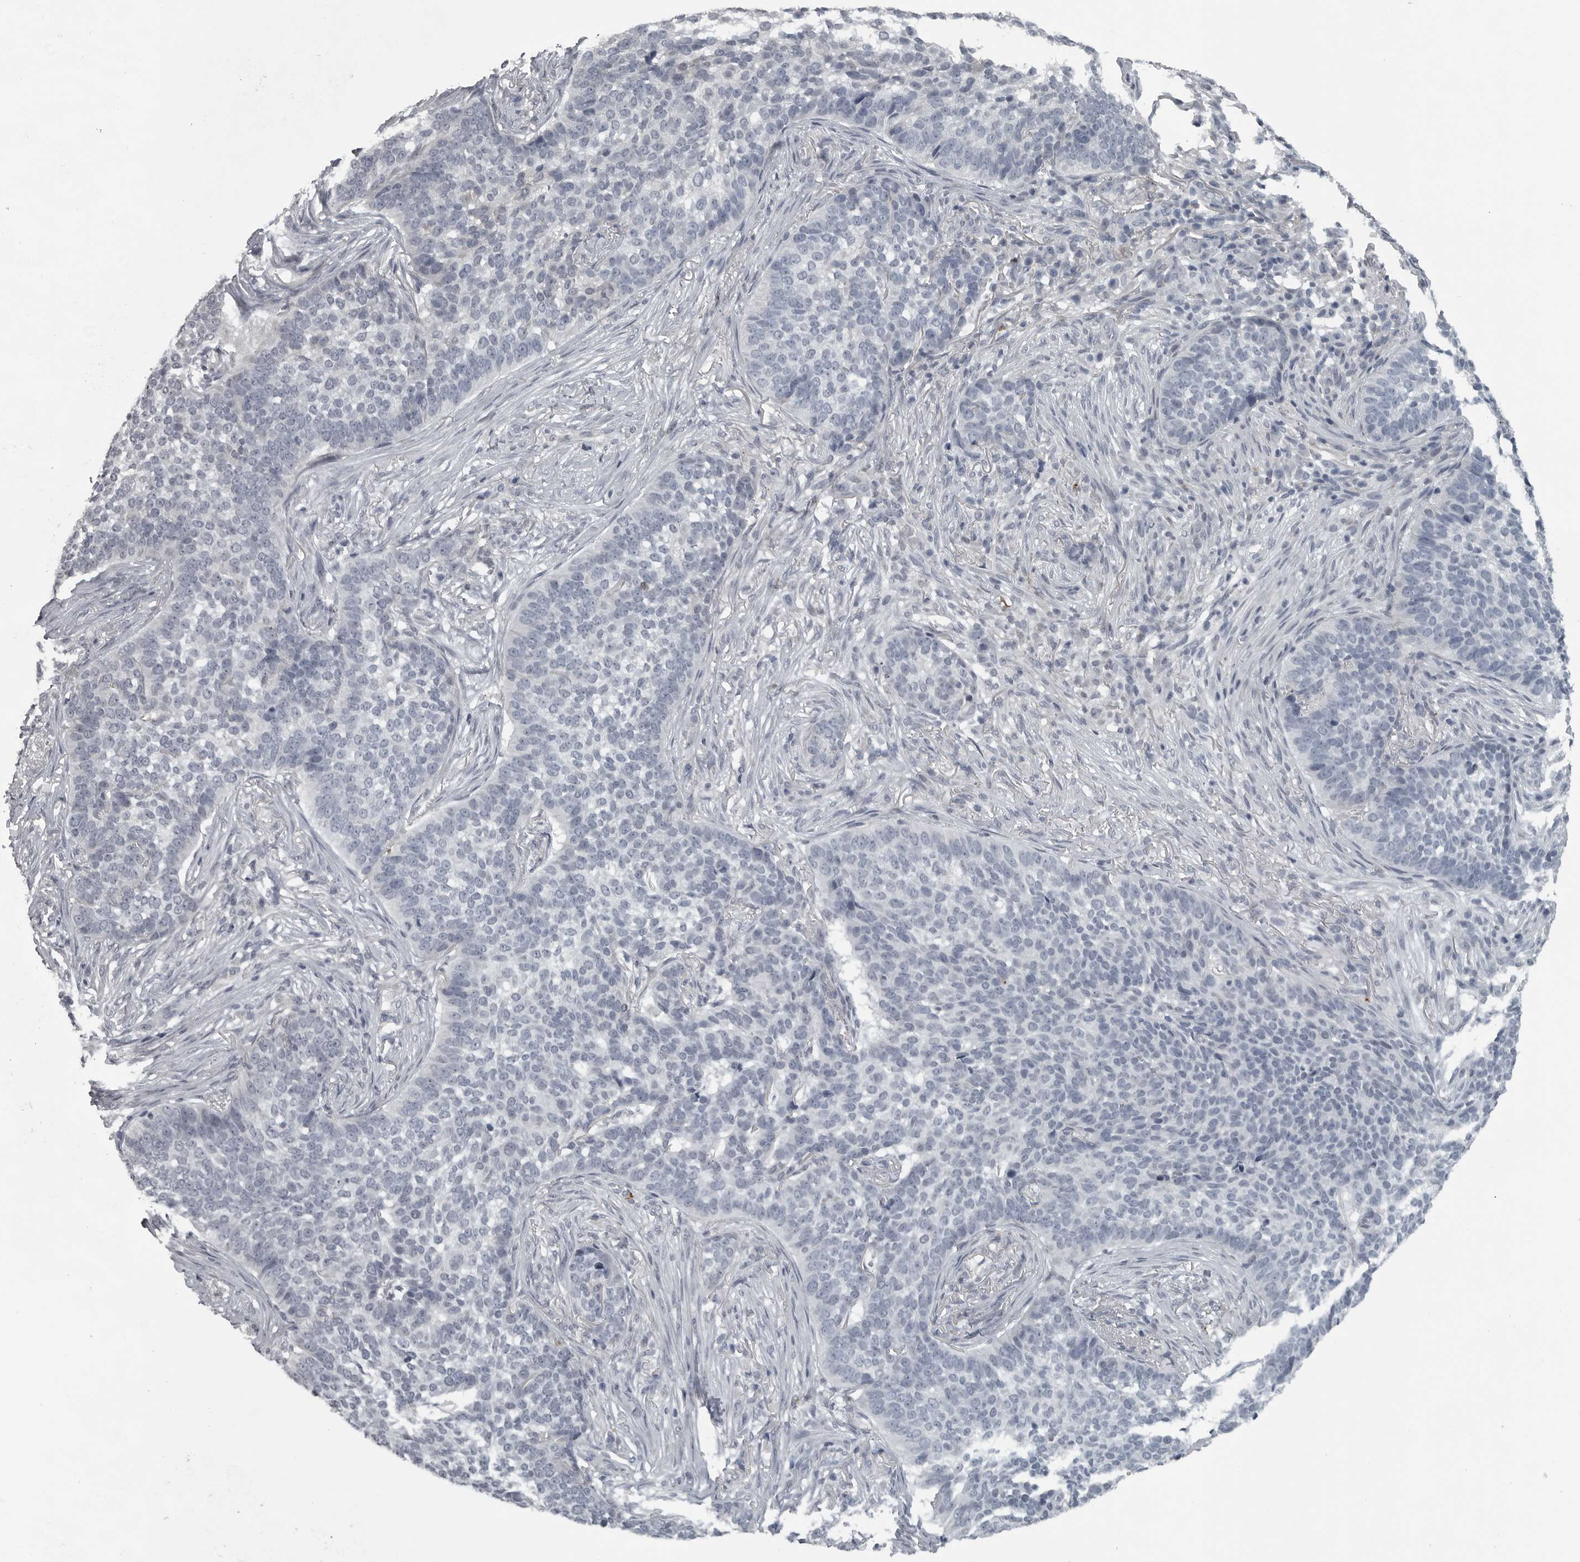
{"staining": {"intensity": "negative", "quantity": "none", "location": "none"}, "tissue": "skin cancer", "cell_type": "Tumor cells", "image_type": "cancer", "snomed": [{"axis": "morphology", "description": "Basal cell carcinoma"}, {"axis": "topography", "description": "Skin"}], "caption": "A high-resolution photomicrograph shows immunohistochemistry staining of skin cancer, which exhibits no significant staining in tumor cells. Nuclei are stained in blue.", "gene": "LYSMD1", "patient": {"sex": "male", "age": 85}}